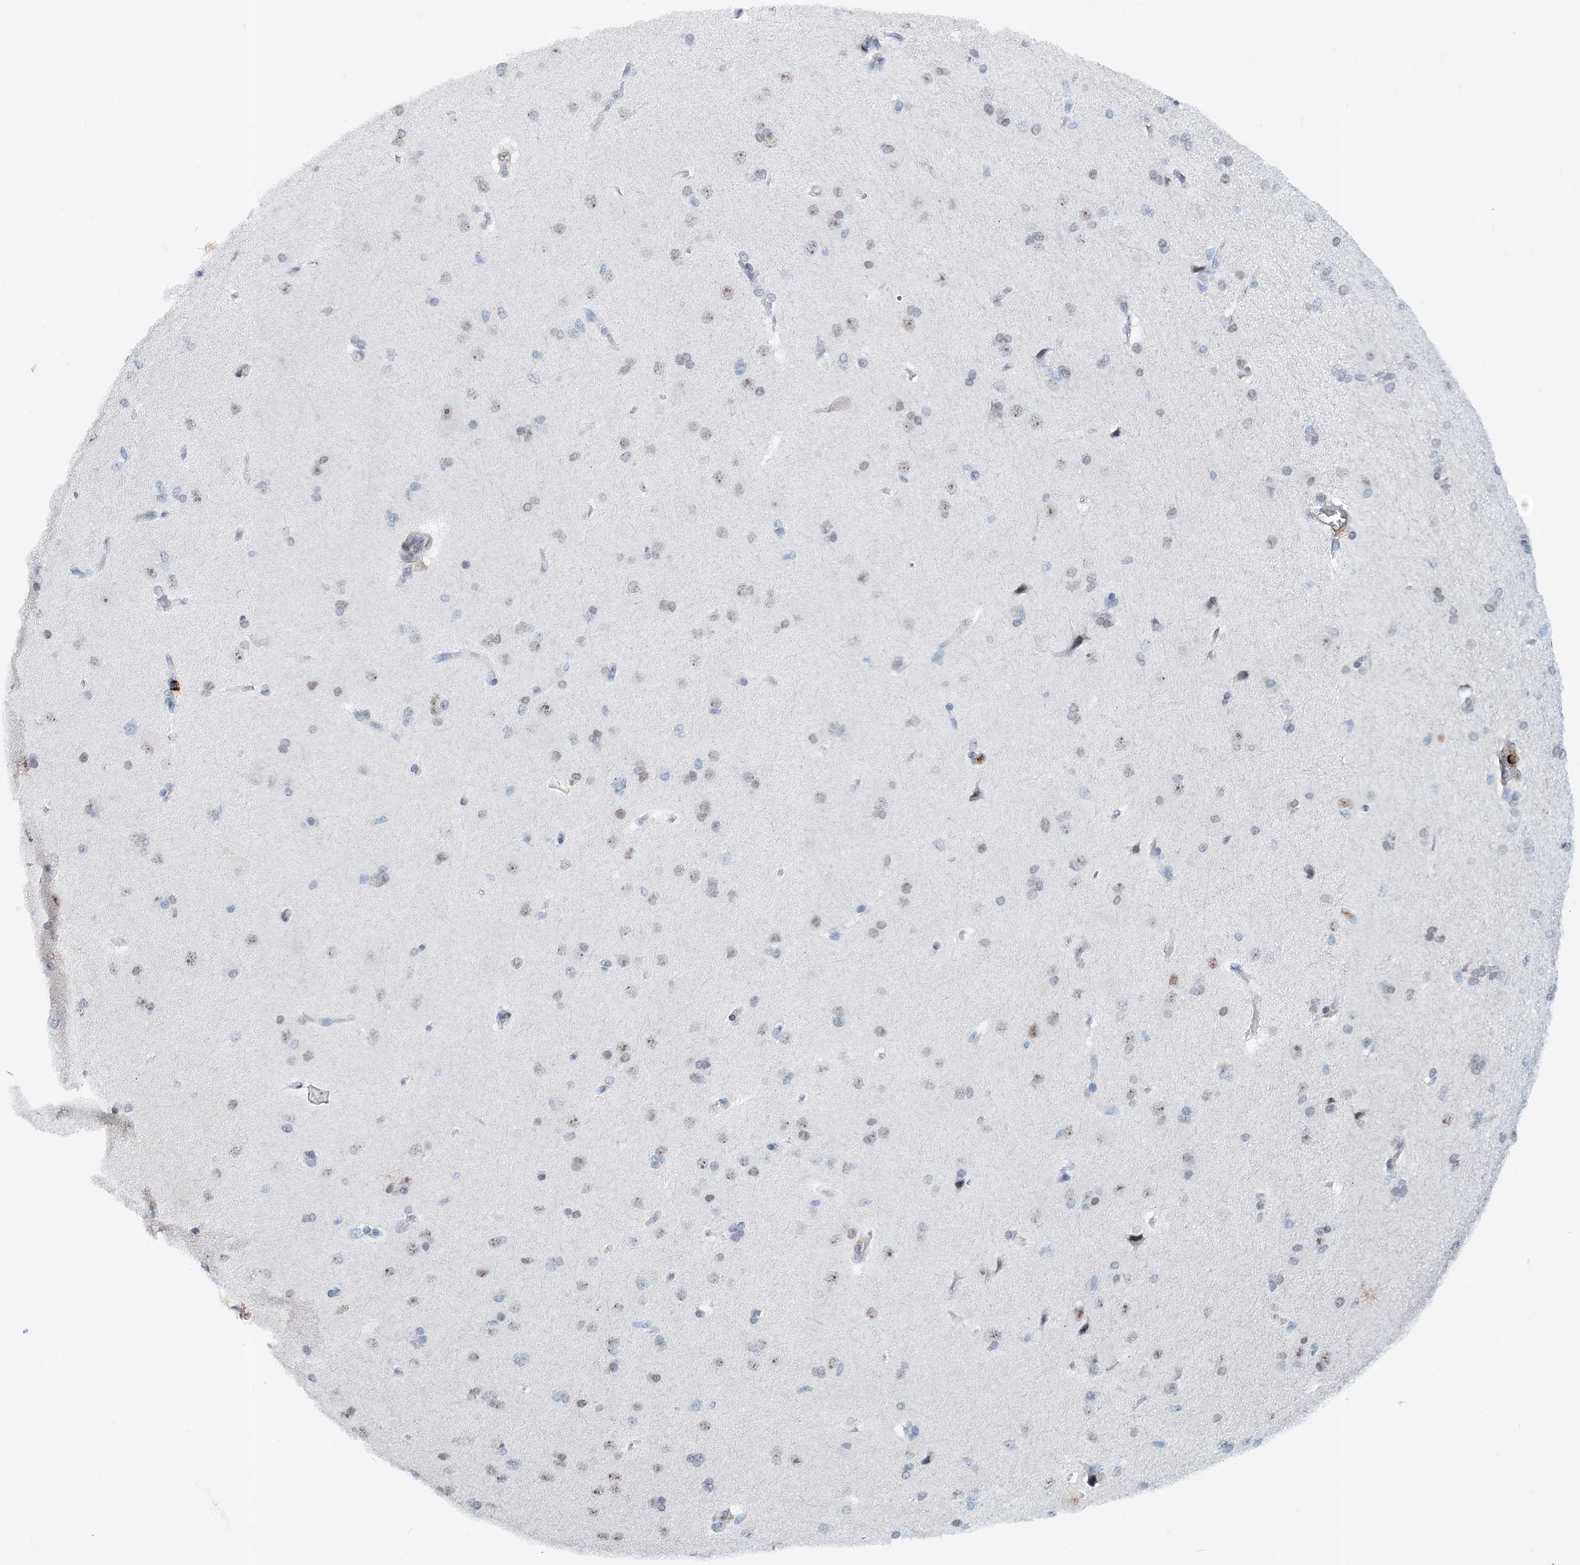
{"staining": {"intensity": "negative", "quantity": "none", "location": "none"}, "tissue": "cerebral cortex", "cell_type": "Endothelial cells", "image_type": "normal", "snomed": [{"axis": "morphology", "description": "Normal tissue, NOS"}, {"axis": "topography", "description": "Cerebral cortex"}], "caption": "The image demonstrates no staining of endothelial cells in normal cerebral cortex. Nuclei are stained in blue.", "gene": "ASCL4", "patient": {"sex": "male", "age": 62}}